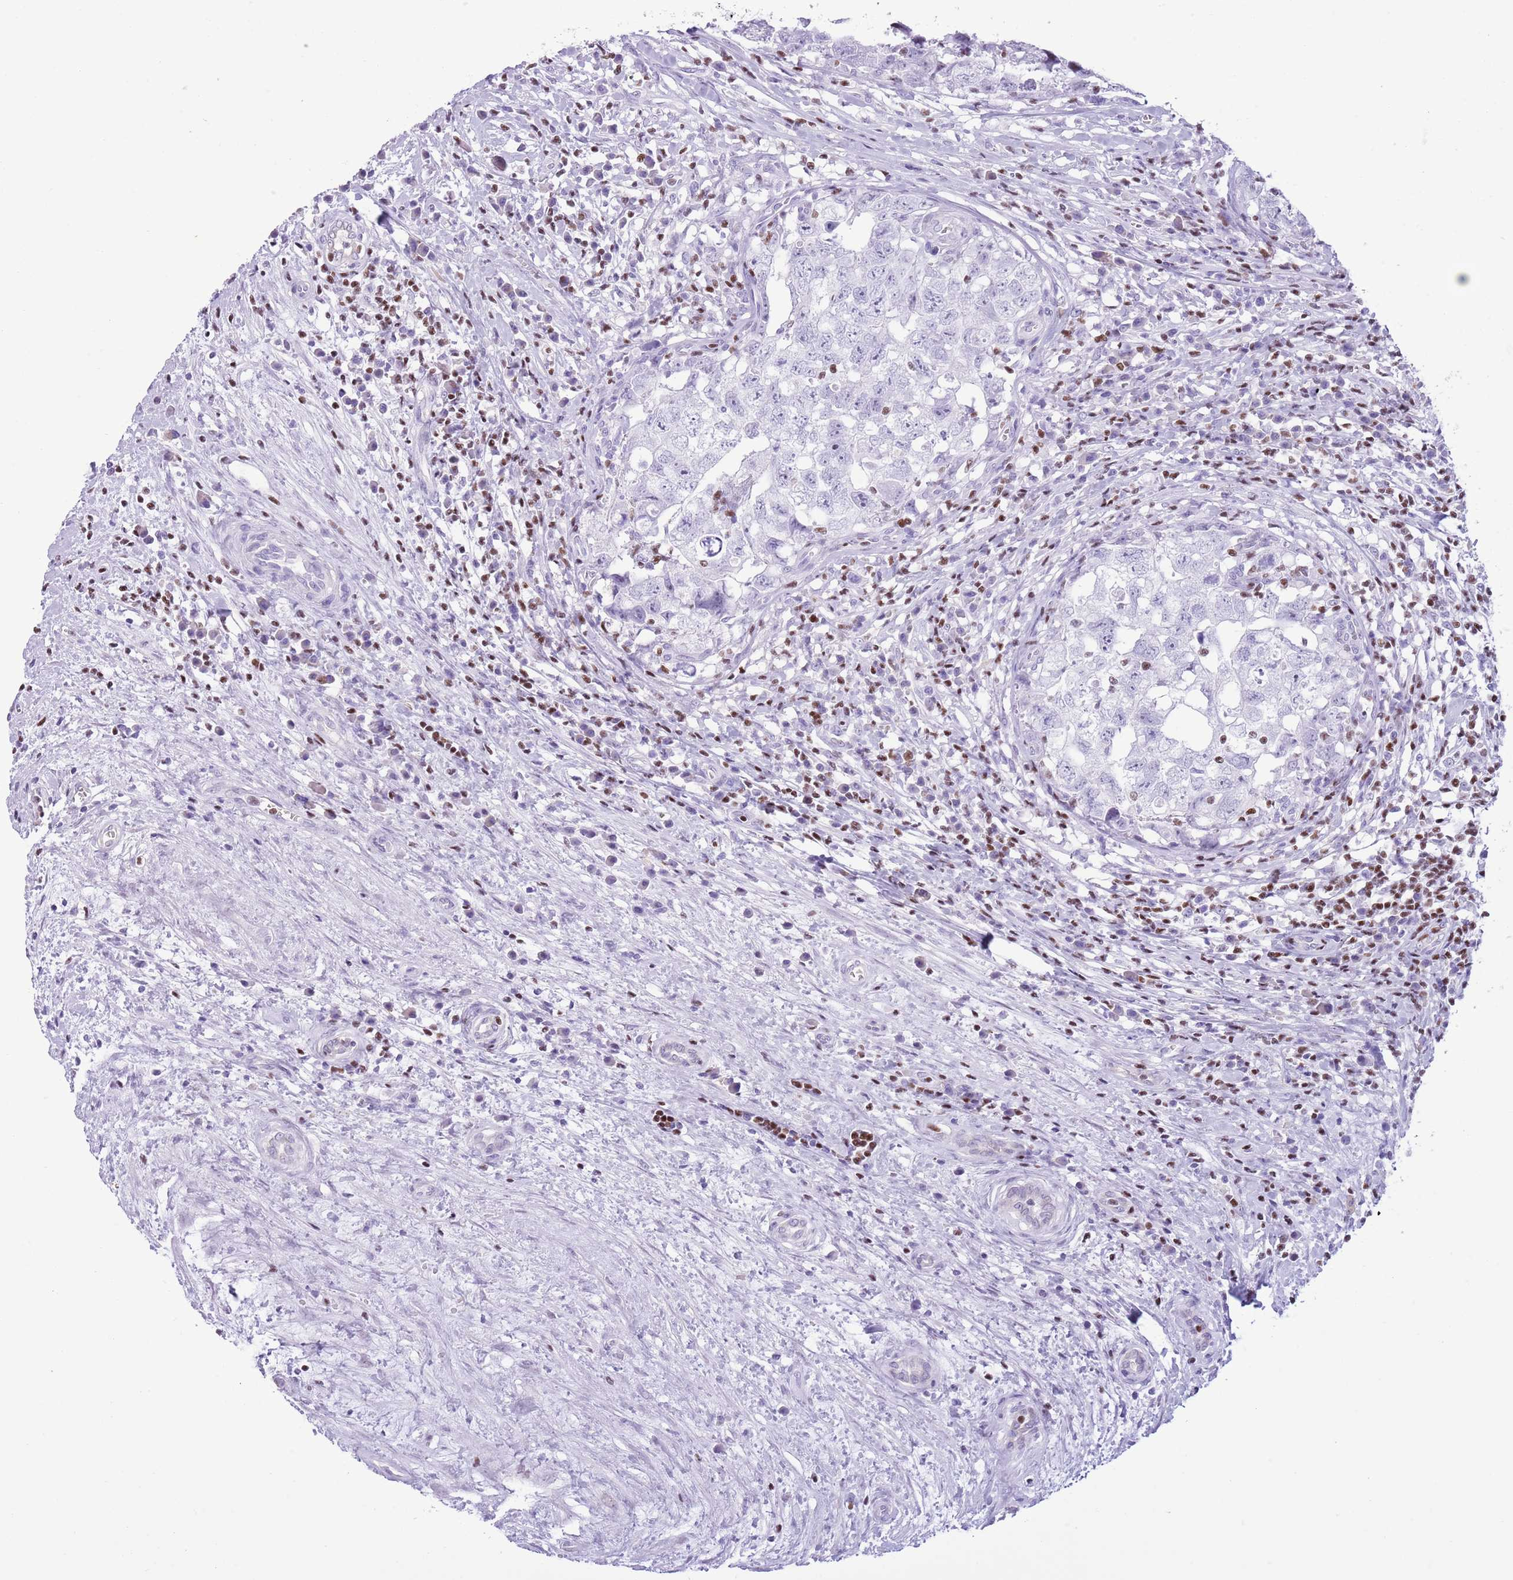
{"staining": {"intensity": "negative", "quantity": "none", "location": "none"}, "tissue": "testis cancer", "cell_type": "Tumor cells", "image_type": "cancer", "snomed": [{"axis": "morphology", "description": "Seminoma, NOS"}, {"axis": "morphology", "description": "Carcinoma, Embryonal, NOS"}, {"axis": "topography", "description": "Testis"}], "caption": "Image shows no protein expression in tumor cells of testis cancer tissue. Brightfield microscopy of immunohistochemistry stained with DAB (brown) and hematoxylin (blue), captured at high magnification.", "gene": "BCL11B", "patient": {"sex": "male", "age": 29}}